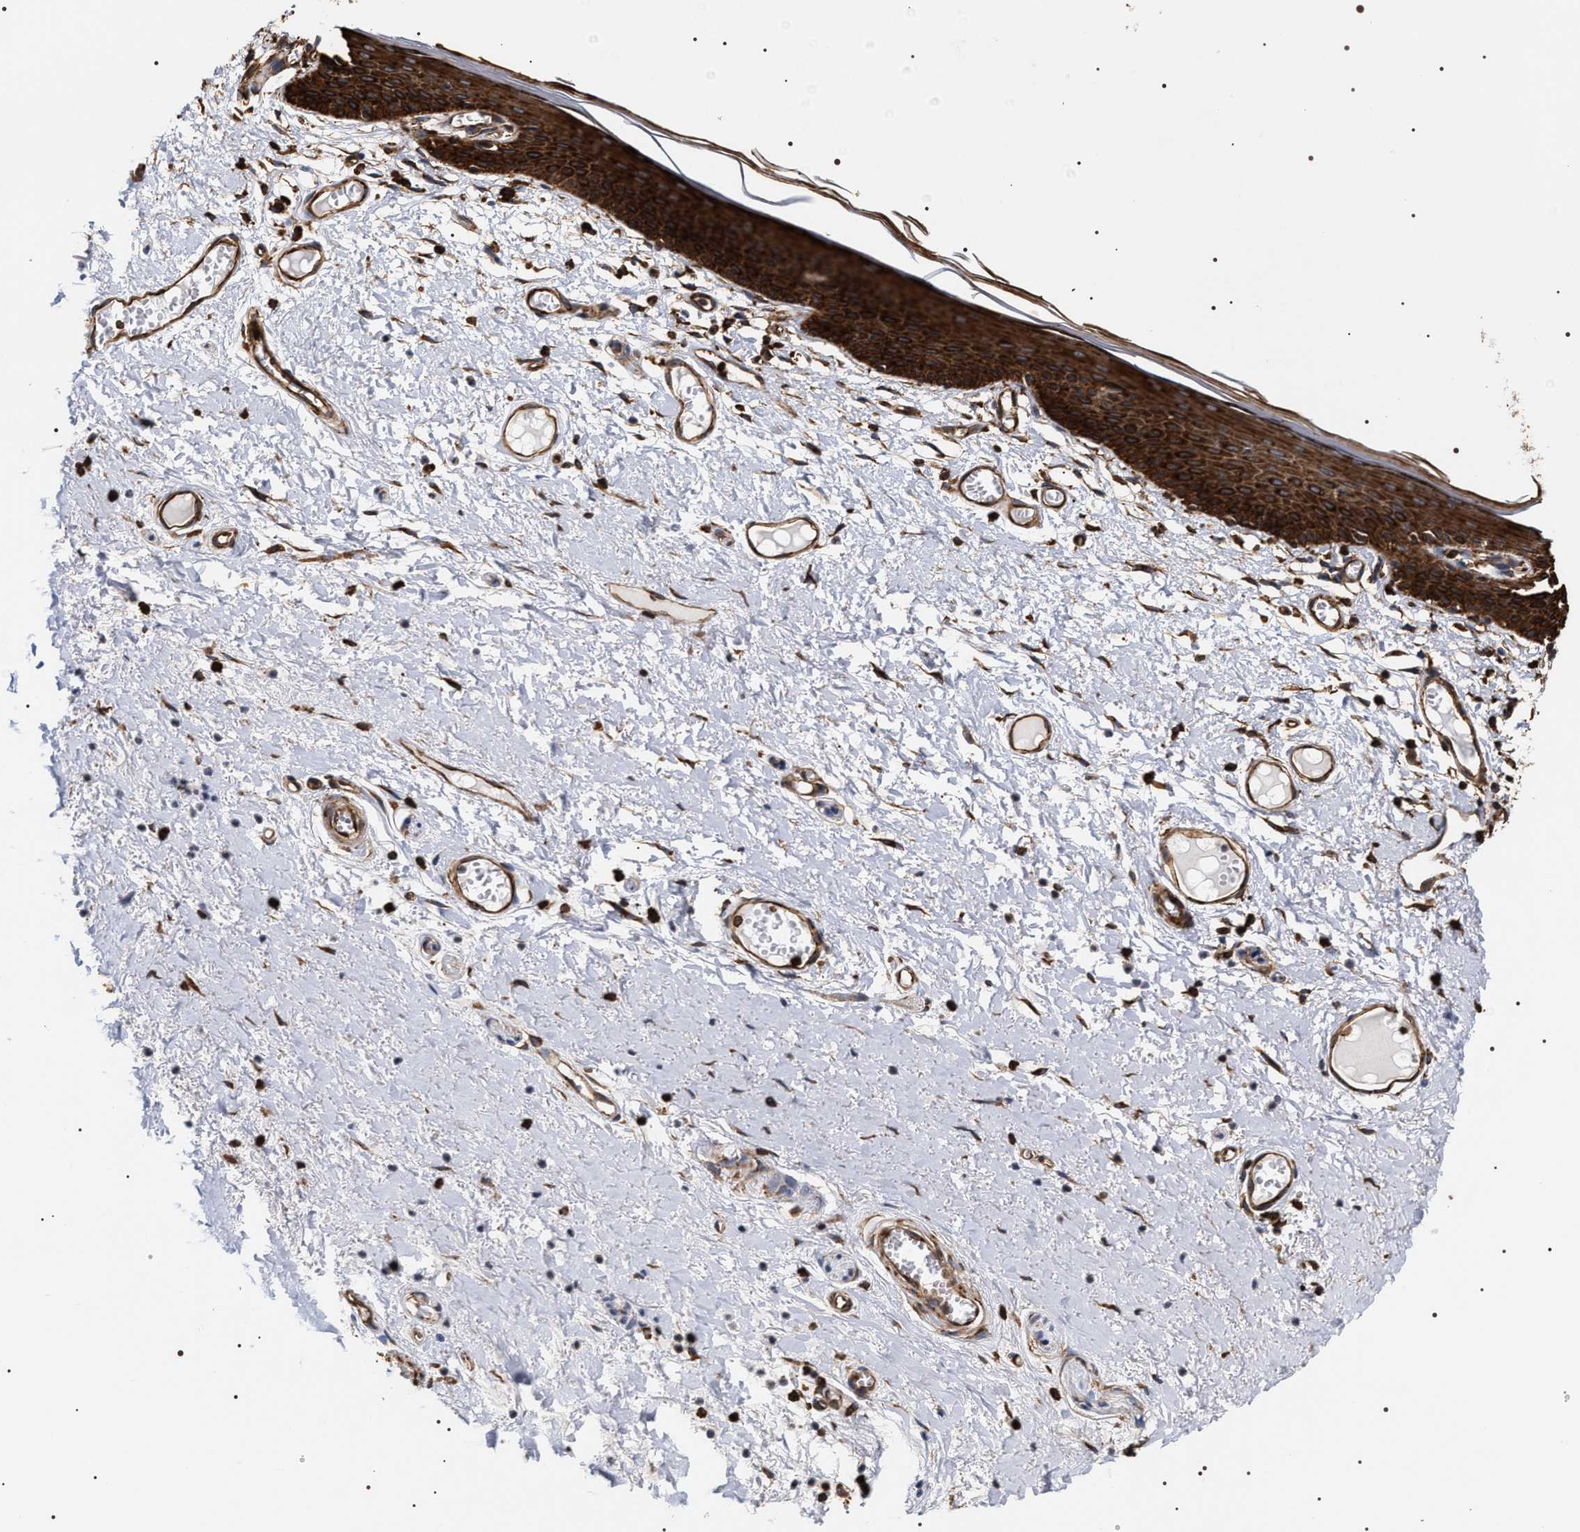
{"staining": {"intensity": "strong", "quantity": ">75%", "location": "cytoplasmic/membranous"}, "tissue": "skin", "cell_type": "Epidermal cells", "image_type": "normal", "snomed": [{"axis": "morphology", "description": "Normal tissue, NOS"}, {"axis": "topography", "description": "Vulva"}], "caption": "There is high levels of strong cytoplasmic/membranous positivity in epidermal cells of benign skin, as demonstrated by immunohistochemical staining (brown color).", "gene": "SERBP1", "patient": {"sex": "female", "age": 54}}